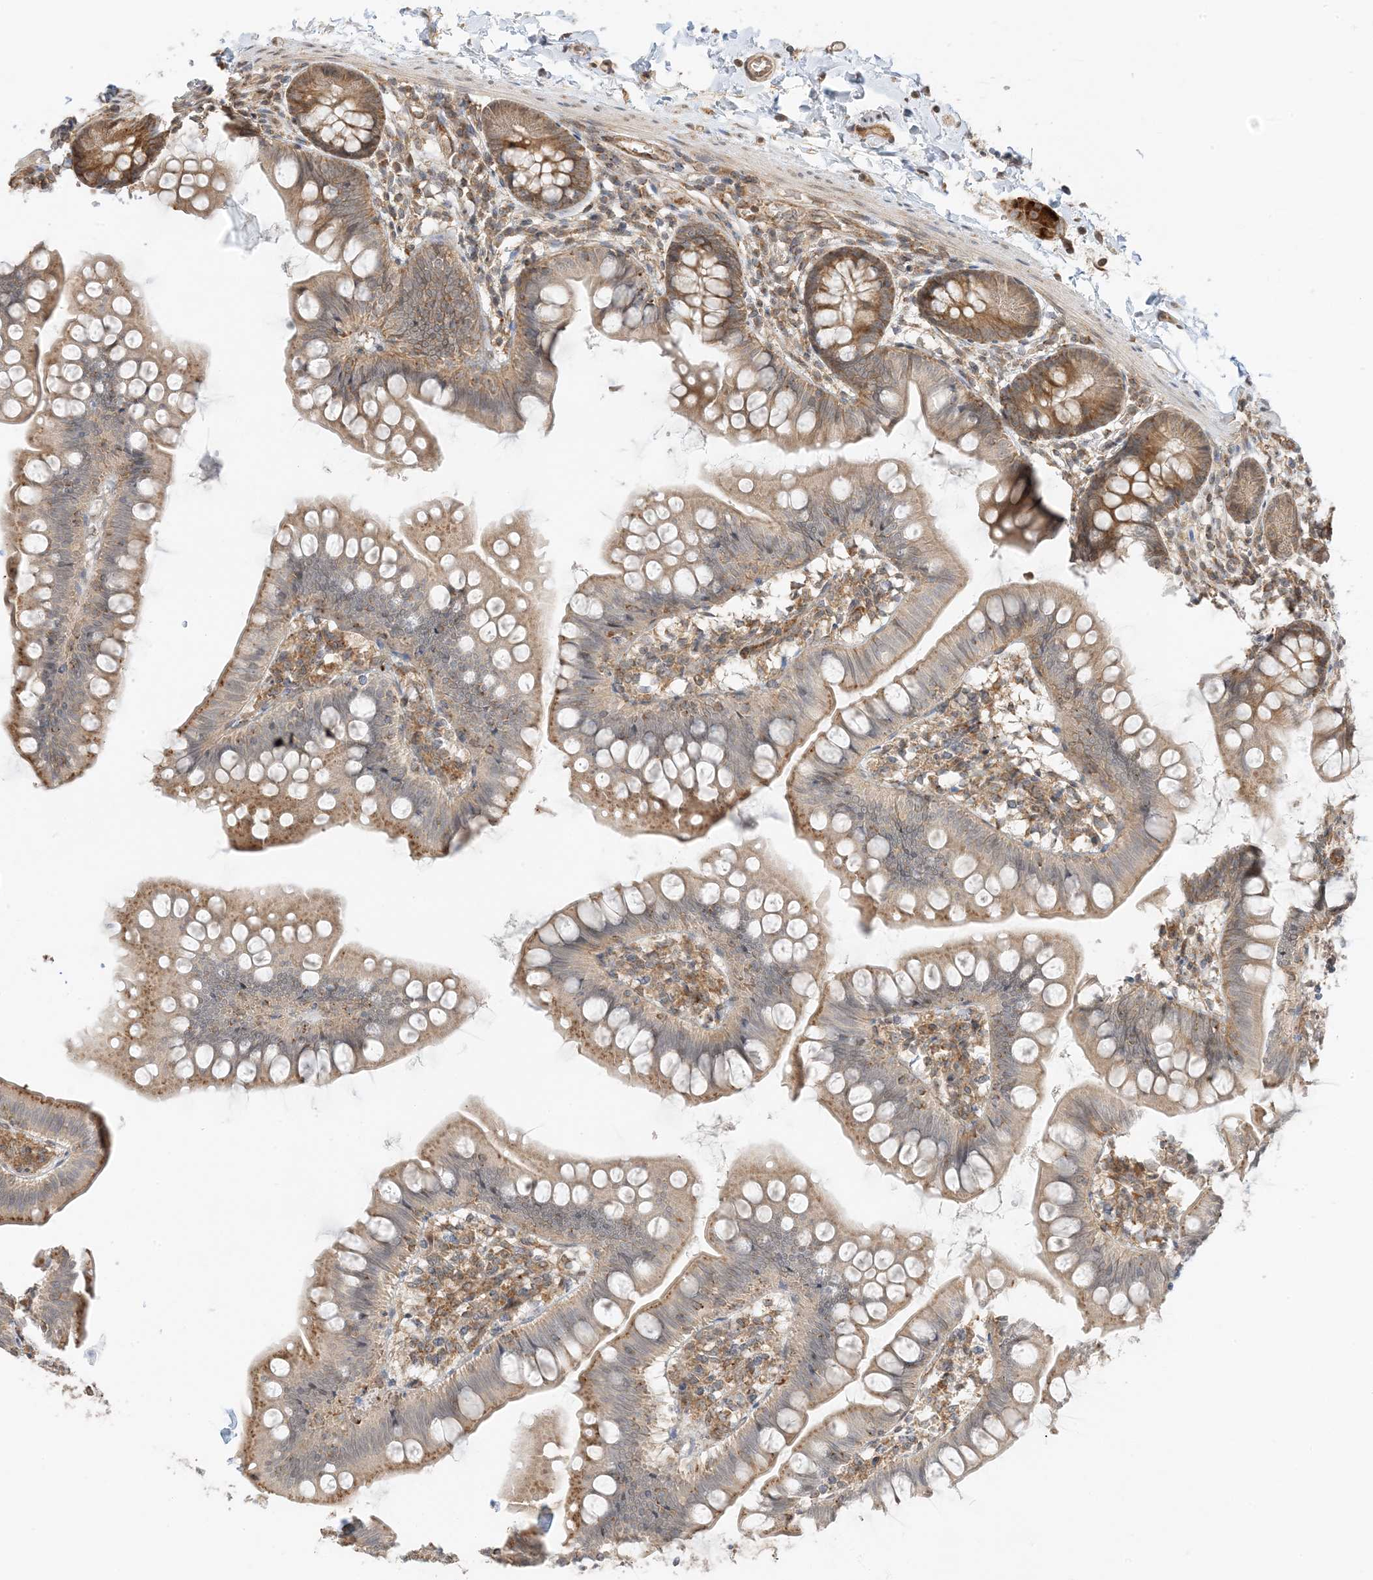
{"staining": {"intensity": "moderate", "quantity": ">75%", "location": "cytoplasmic/membranous"}, "tissue": "small intestine", "cell_type": "Glandular cells", "image_type": "normal", "snomed": [{"axis": "morphology", "description": "Normal tissue, NOS"}, {"axis": "topography", "description": "Small intestine"}], "caption": "Benign small intestine was stained to show a protein in brown. There is medium levels of moderate cytoplasmic/membranous positivity in approximately >75% of glandular cells. Nuclei are stained in blue.", "gene": "UBAP2L", "patient": {"sex": "male", "age": 7}}